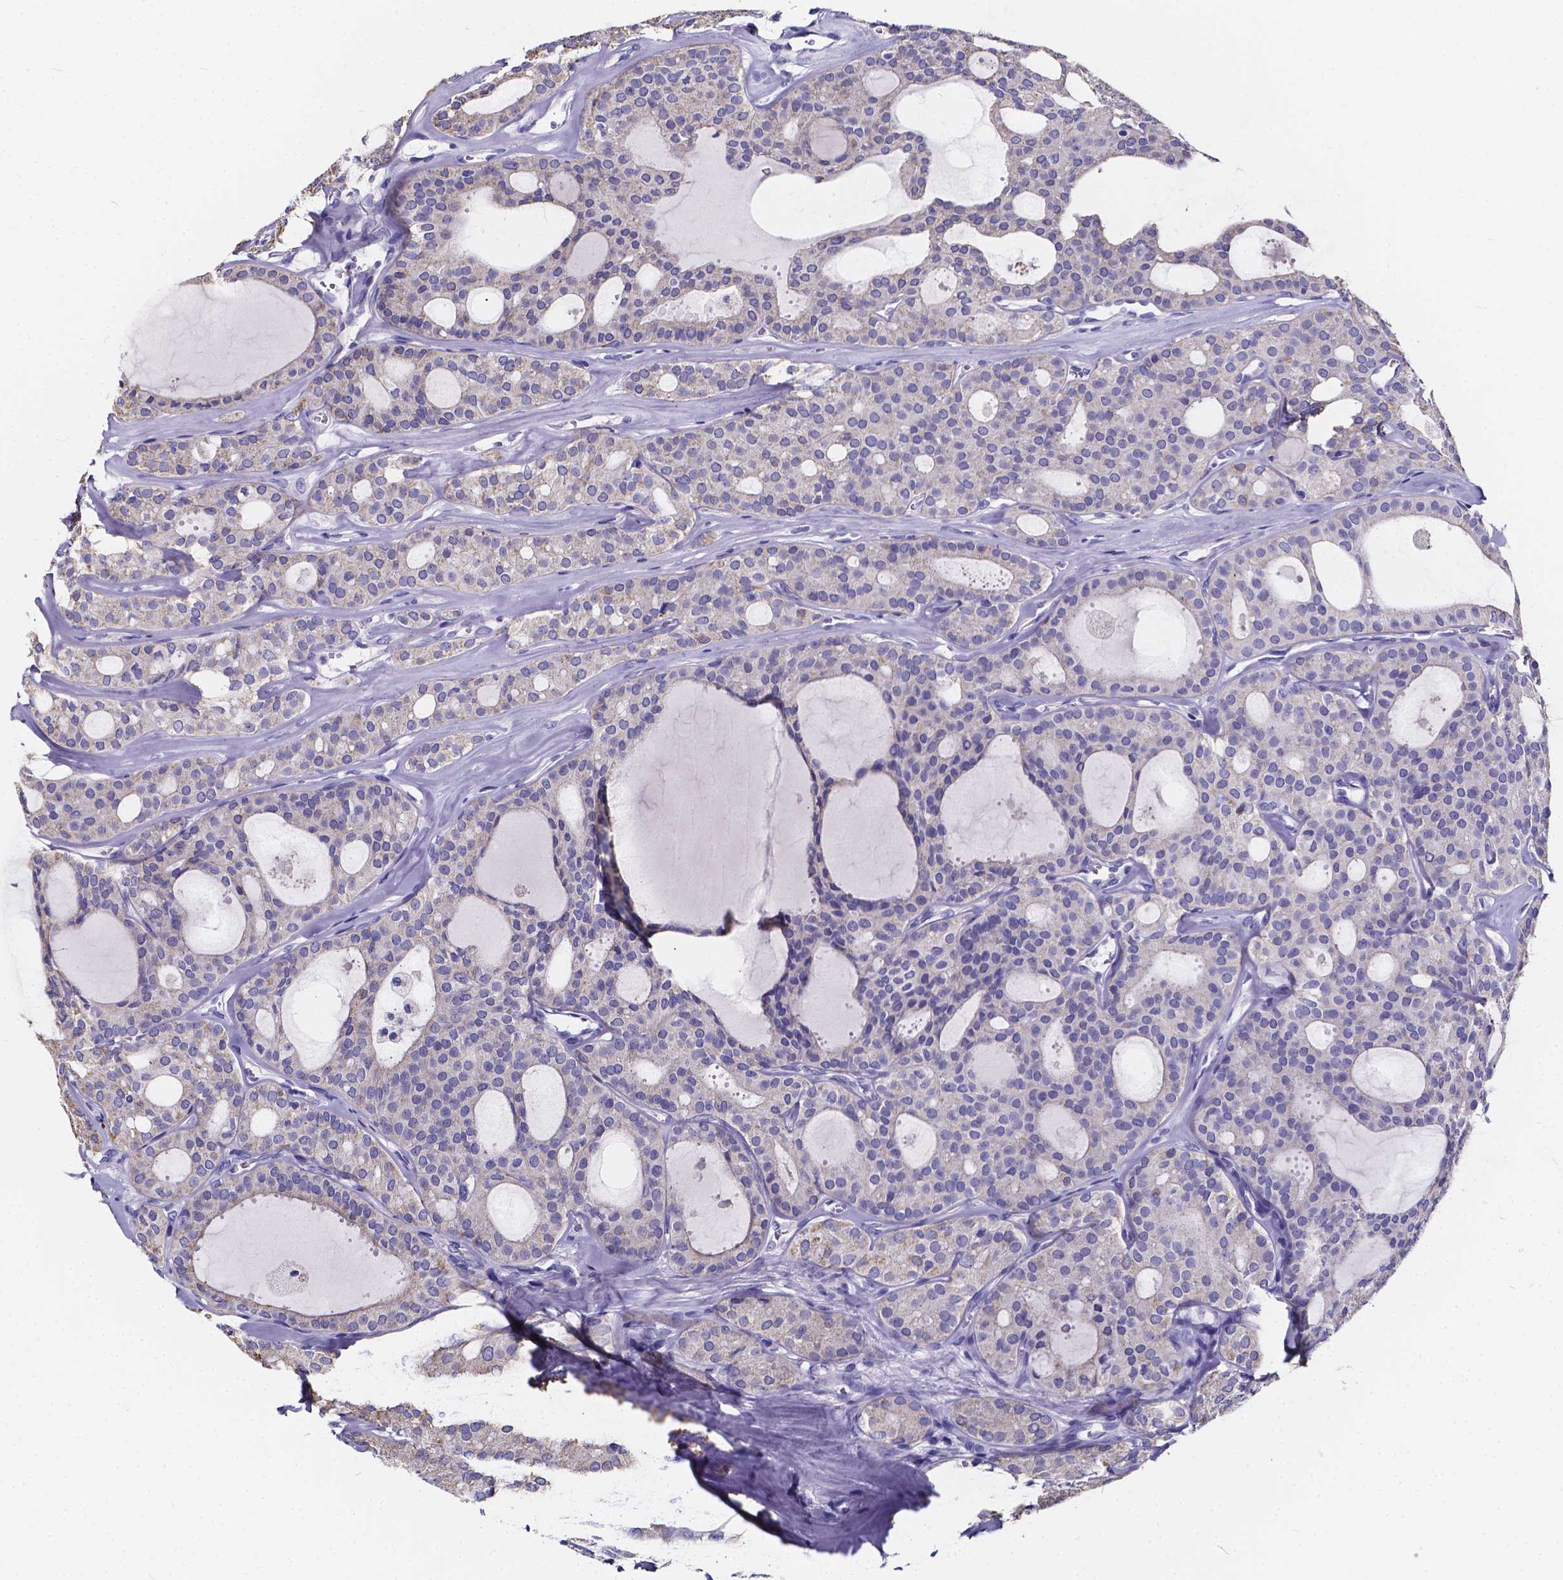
{"staining": {"intensity": "negative", "quantity": "none", "location": "none"}, "tissue": "thyroid cancer", "cell_type": "Tumor cells", "image_type": "cancer", "snomed": [{"axis": "morphology", "description": "Follicular adenoma carcinoma, NOS"}, {"axis": "topography", "description": "Thyroid gland"}], "caption": "This is an immunohistochemistry histopathology image of human thyroid cancer (follicular adenoma carcinoma). There is no expression in tumor cells.", "gene": "SPEF2", "patient": {"sex": "male", "age": 75}}